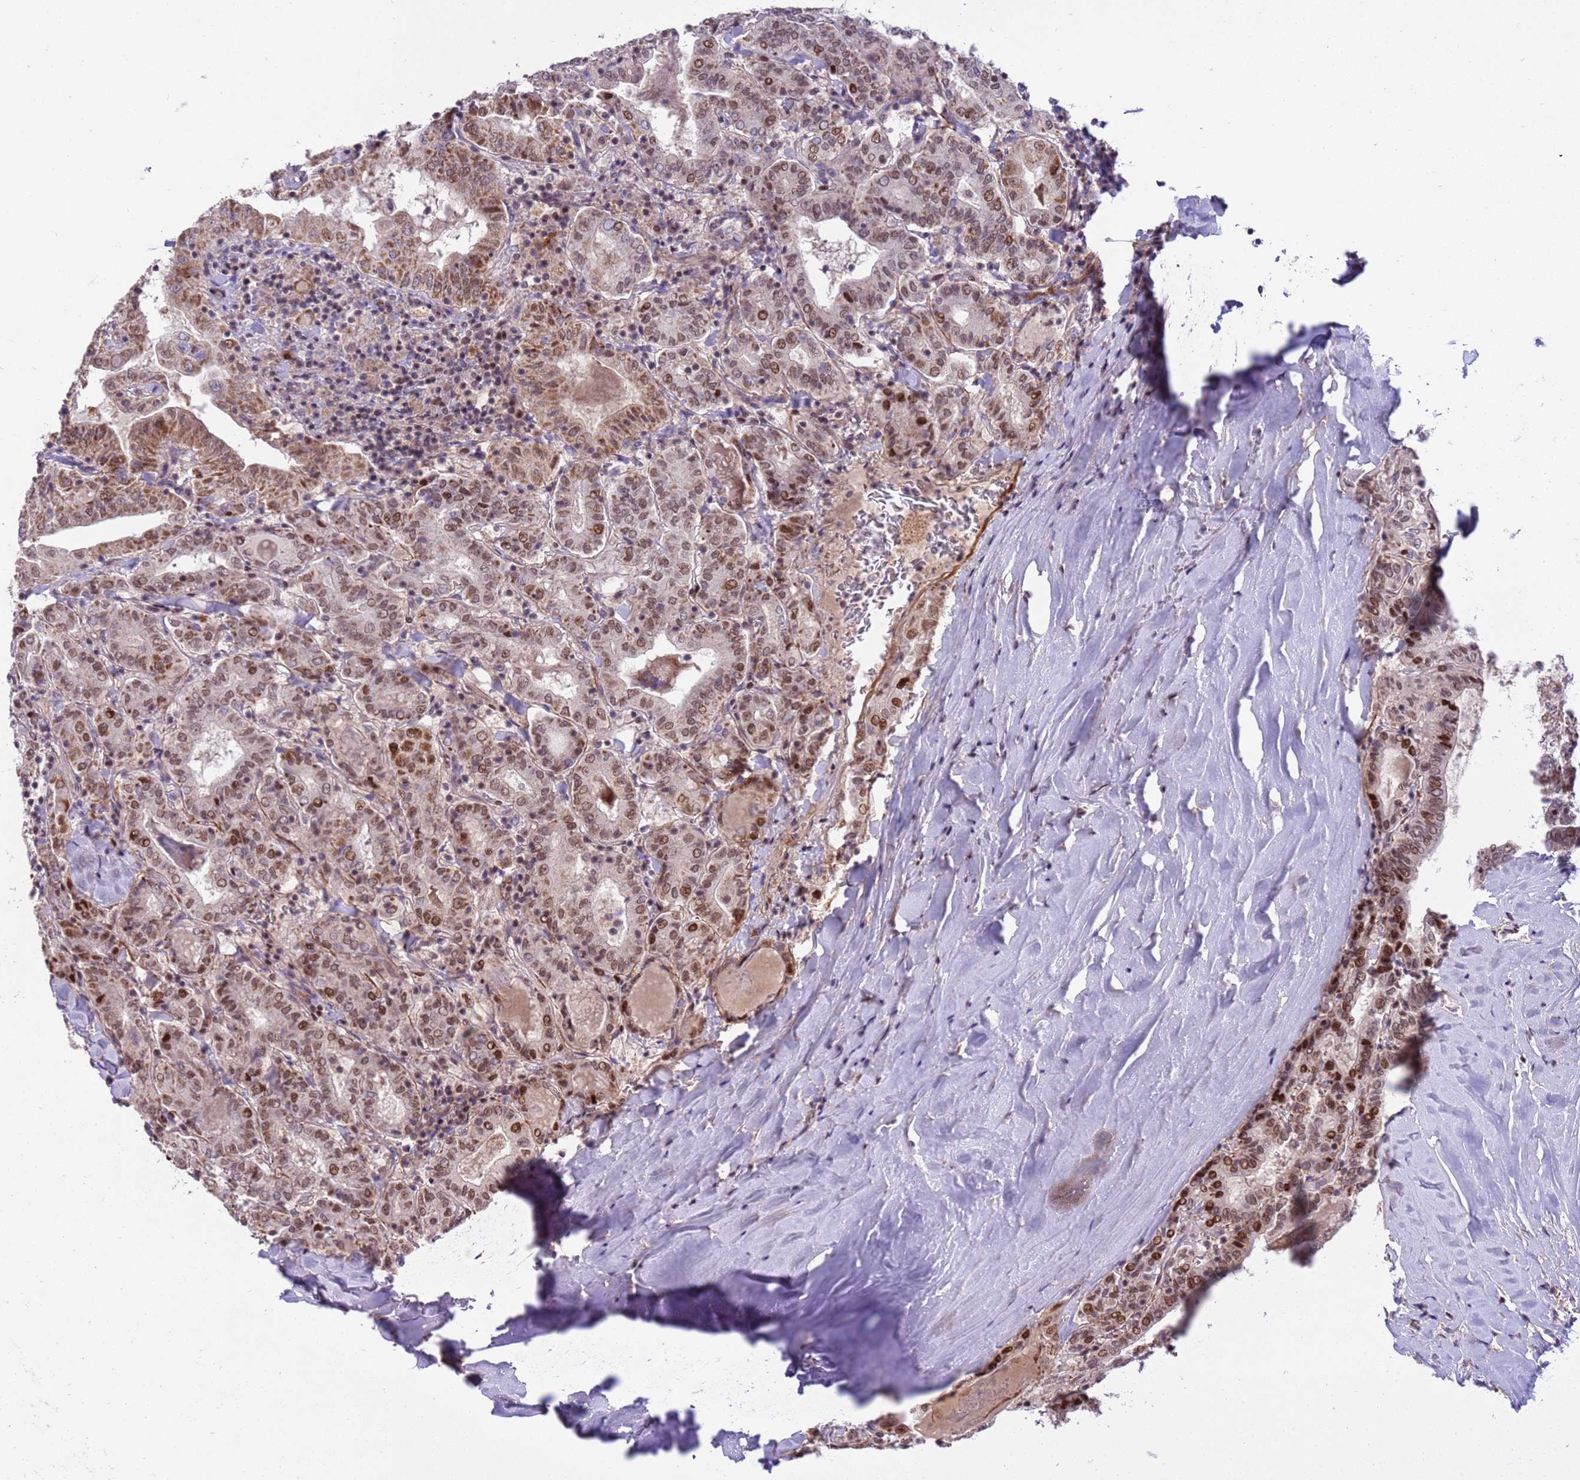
{"staining": {"intensity": "moderate", "quantity": ">75%", "location": "nuclear"}, "tissue": "thyroid cancer", "cell_type": "Tumor cells", "image_type": "cancer", "snomed": [{"axis": "morphology", "description": "Papillary adenocarcinoma, NOS"}, {"axis": "topography", "description": "Thyroid gland"}], "caption": "Immunohistochemical staining of human thyroid cancer displays medium levels of moderate nuclear expression in approximately >75% of tumor cells. The staining is performed using DAB brown chromogen to label protein expression. The nuclei are counter-stained blue using hematoxylin.", "gene": "PPM1H", "patient": {"sex": "female", "age": 72}}